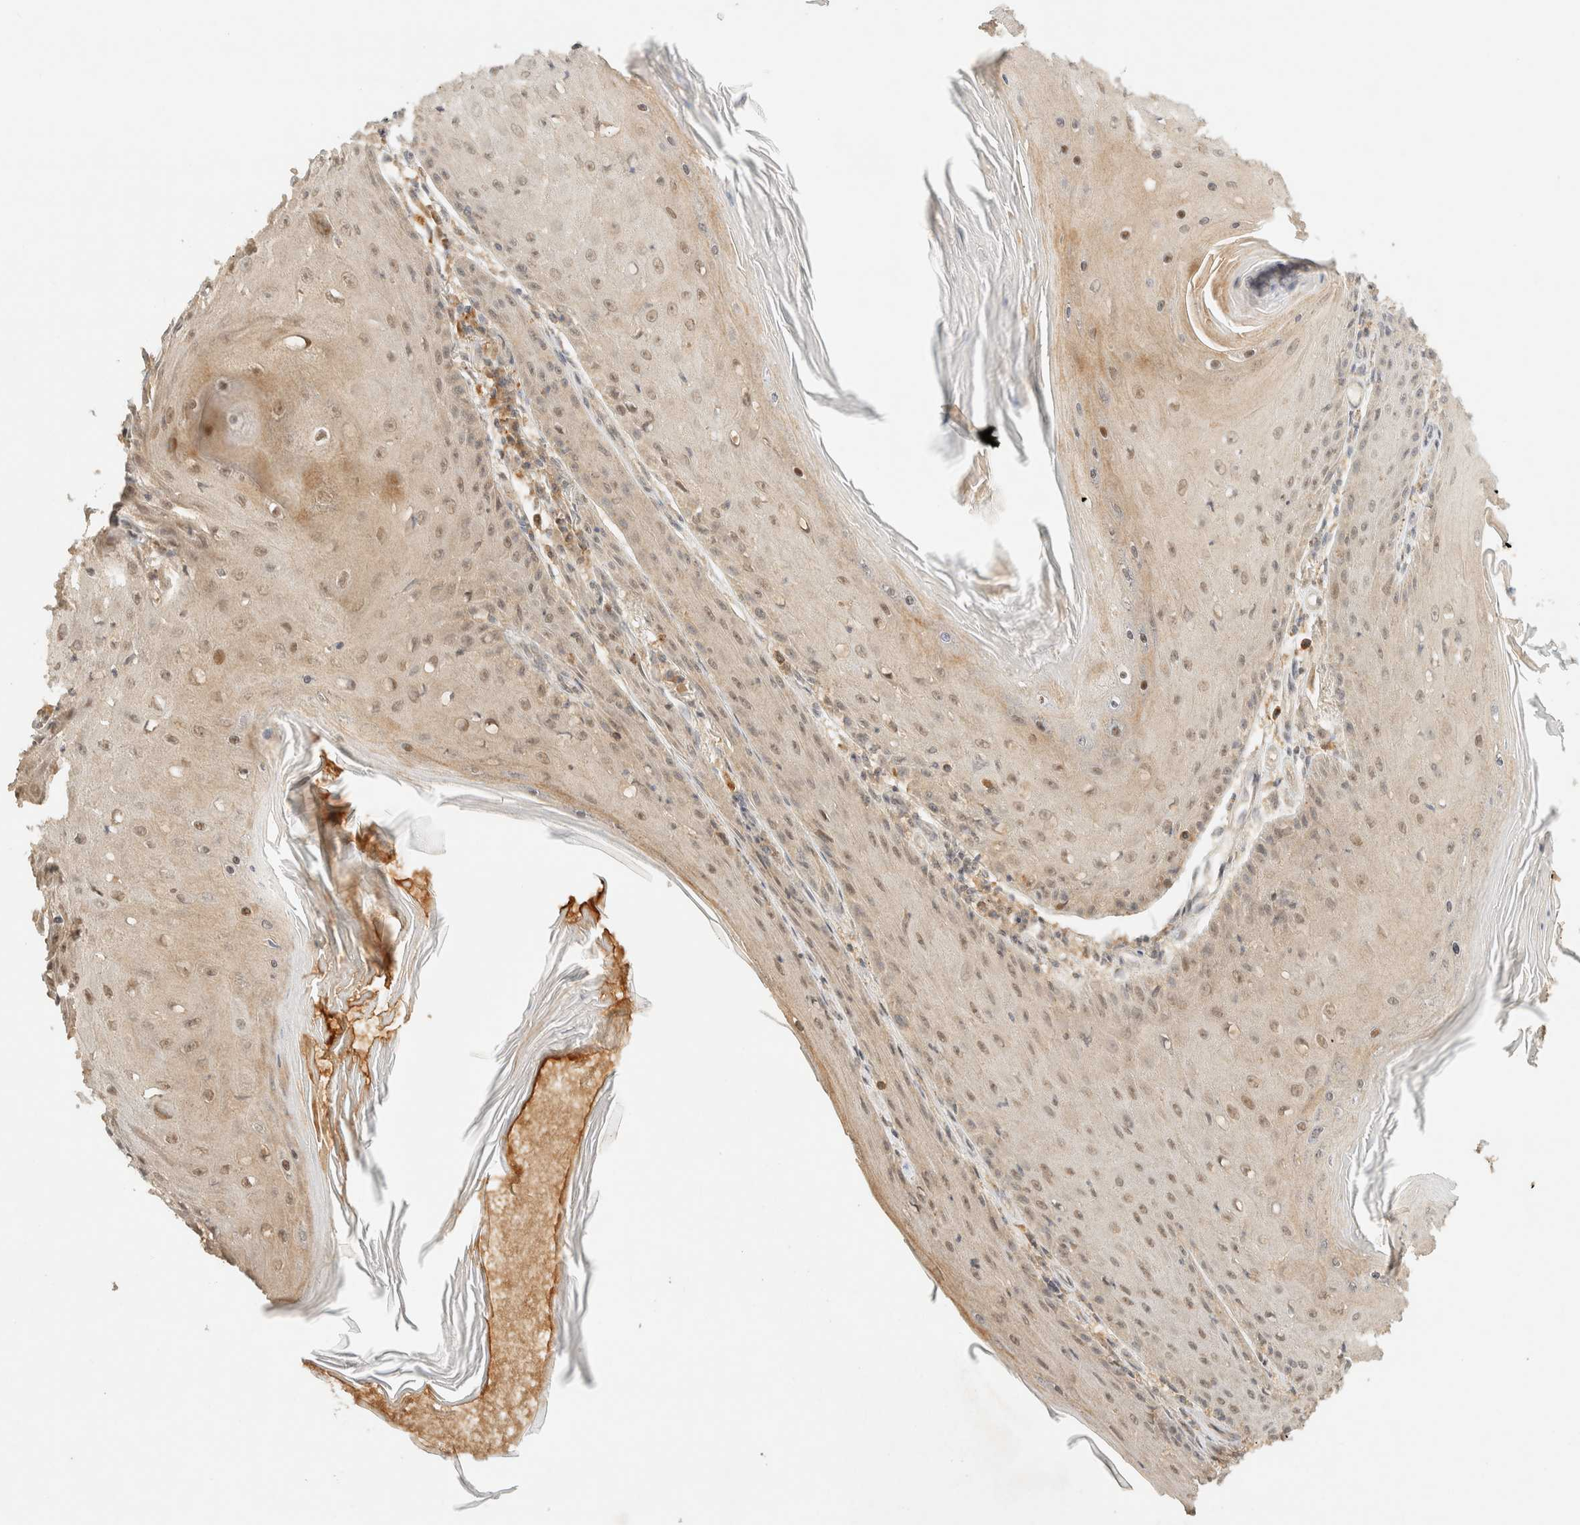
{"staining": {"intensity": "weak", "quantity": "<25%", "location": "cytoplasmic/membranous,nuclear"}, "tissue": "skin cancer", "cell_type": "Tumor cells", "image_type": "cancer", "snomed": [{"axis": "morphology", "description": "Squamous cell carcinoma, NOS"}, {"axis": "topography", "description": "Skin"}], "caption": "This is an IHC histopathology image of human skin squamous cell carcinoma. There is no expression in tumor cells.", "gene": "ZBTB34", "patient": {"sex": "female", "age": 73}}